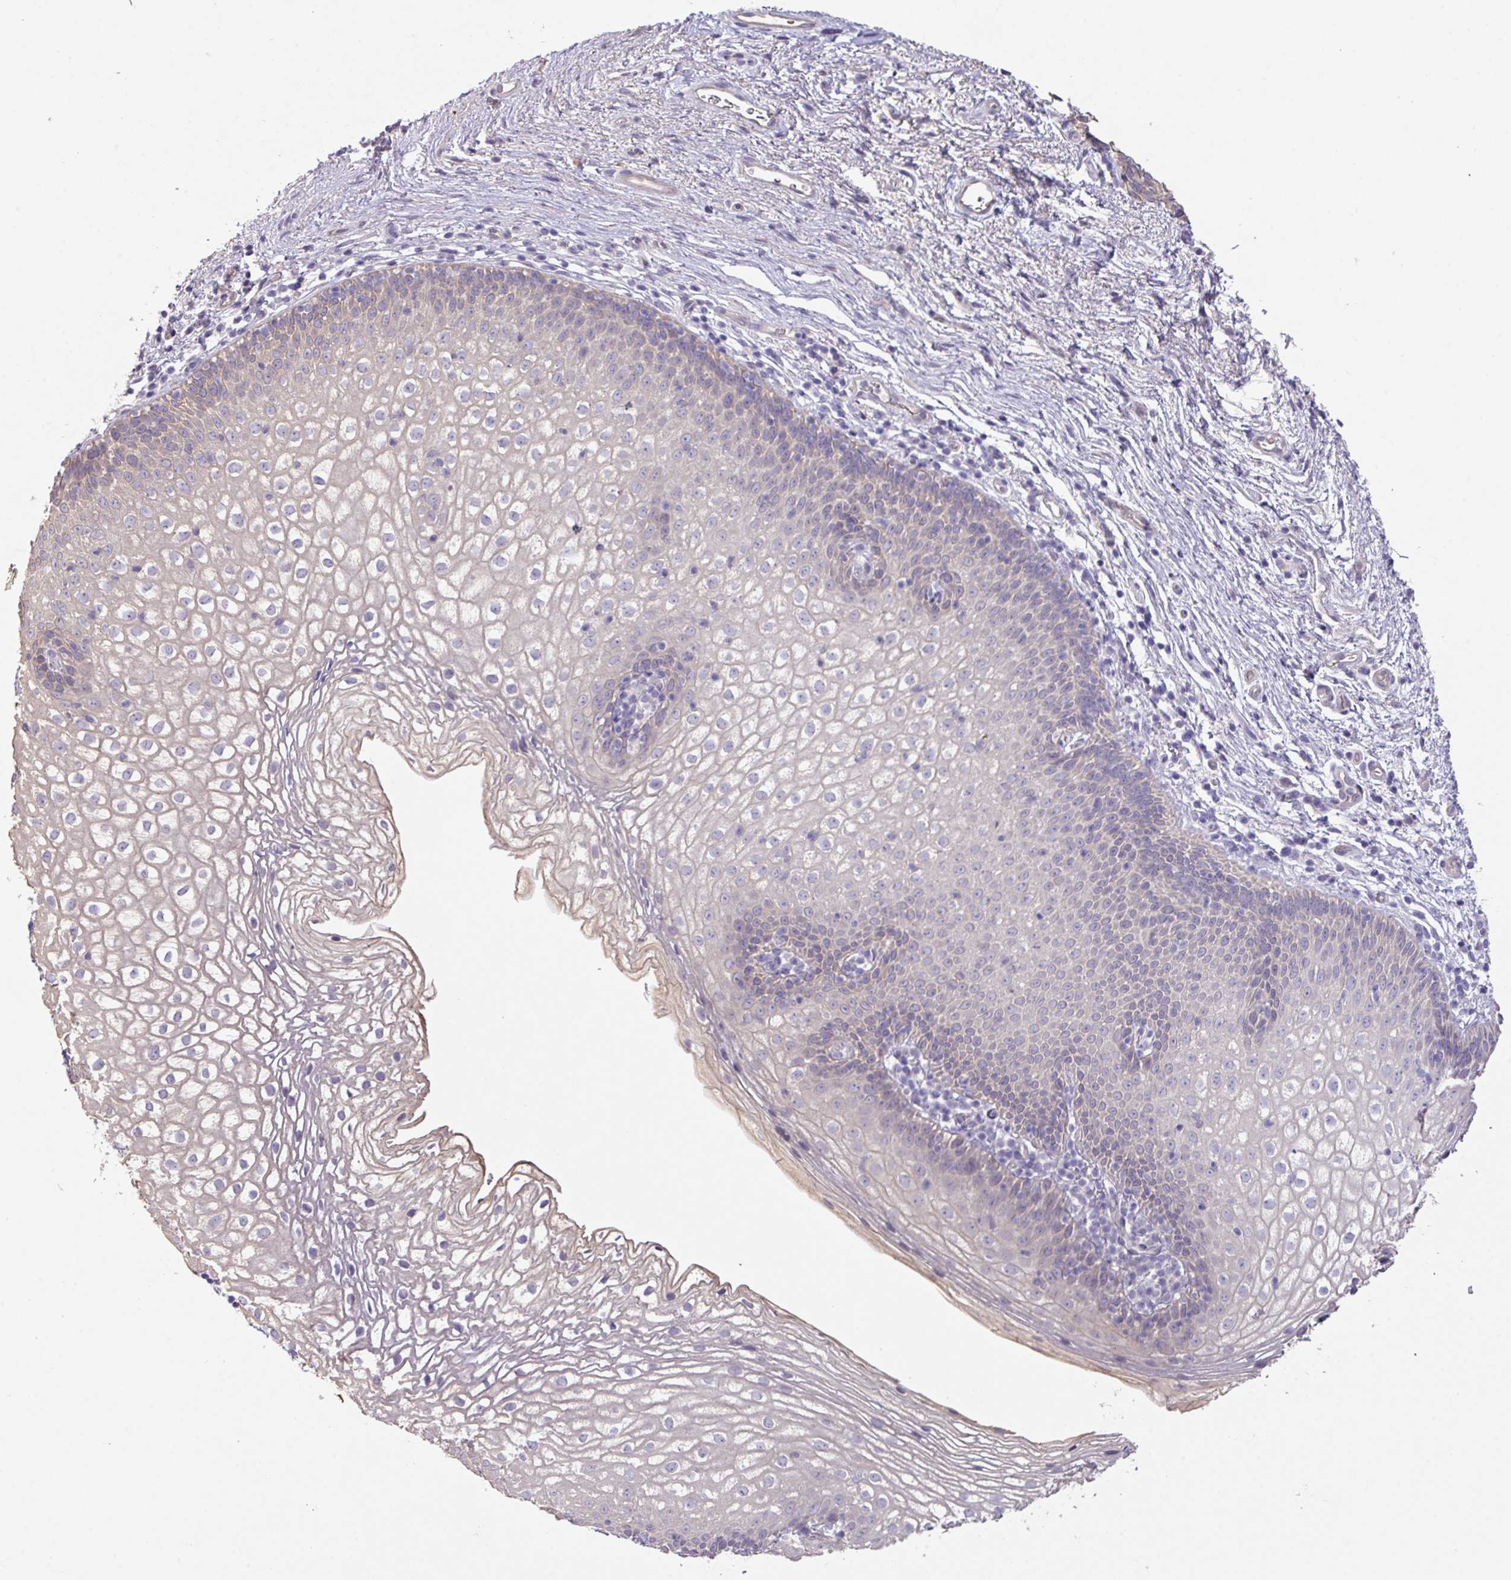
{"staining": {"intensity": "weak", "quantity": "<25%", "location": "cytoplasmic/membranous"}, "tissue": "vagina", "cell_type": "Squamous epithelial cells", "image_type": "normal", "snomed": [{"axis": "morphology", "description": "Normal tissue, NOS"}, {"axis": "topography", "description": "Vagina"}], "caption": "Human vagina stained for a protein using IHC displays no expression in squamous epithelial cells.", "gene": "PRADC1", "patient": {"sex": "female", "age": 47}}